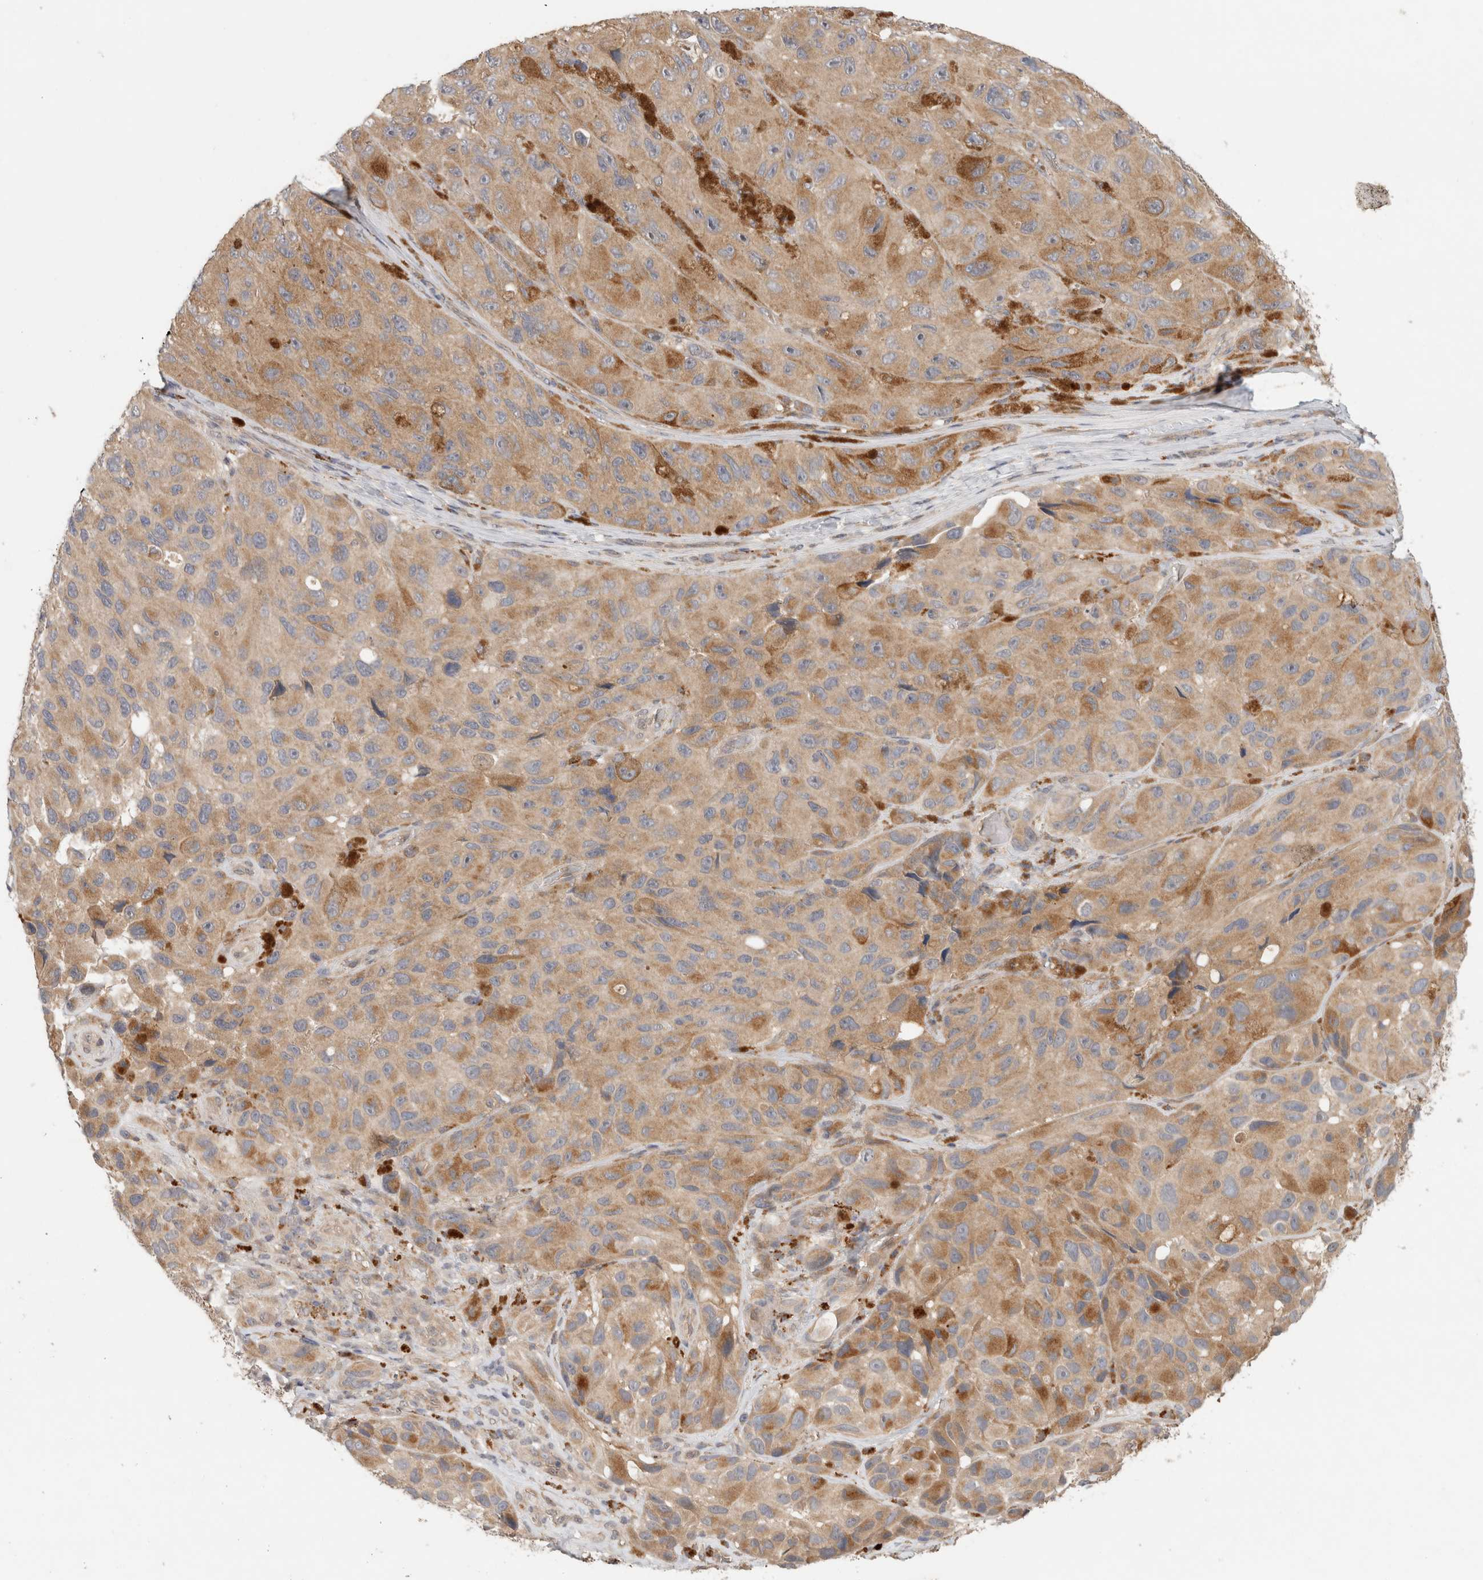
{"staining": {"intensity": "moderate", "quantity": ">75%", "location": "cytoplasmic/membranous"}, "tissue": "melanoma", "cell_type": "Tumor cells", "image_type": "cancer", "snomed": [{"axis": "morphology", "description": "Malignant melanoma, NOS"}, {"axis": "topography", "description": "Skin"}], "caption": "Moderate cytoplasmic/membranous staining for a protein is identified in approximately >75% of tumor cells of malignant melanoma using IHC.", "gene": "SGK1", "patient": {"sex": "female", "age": 73}}